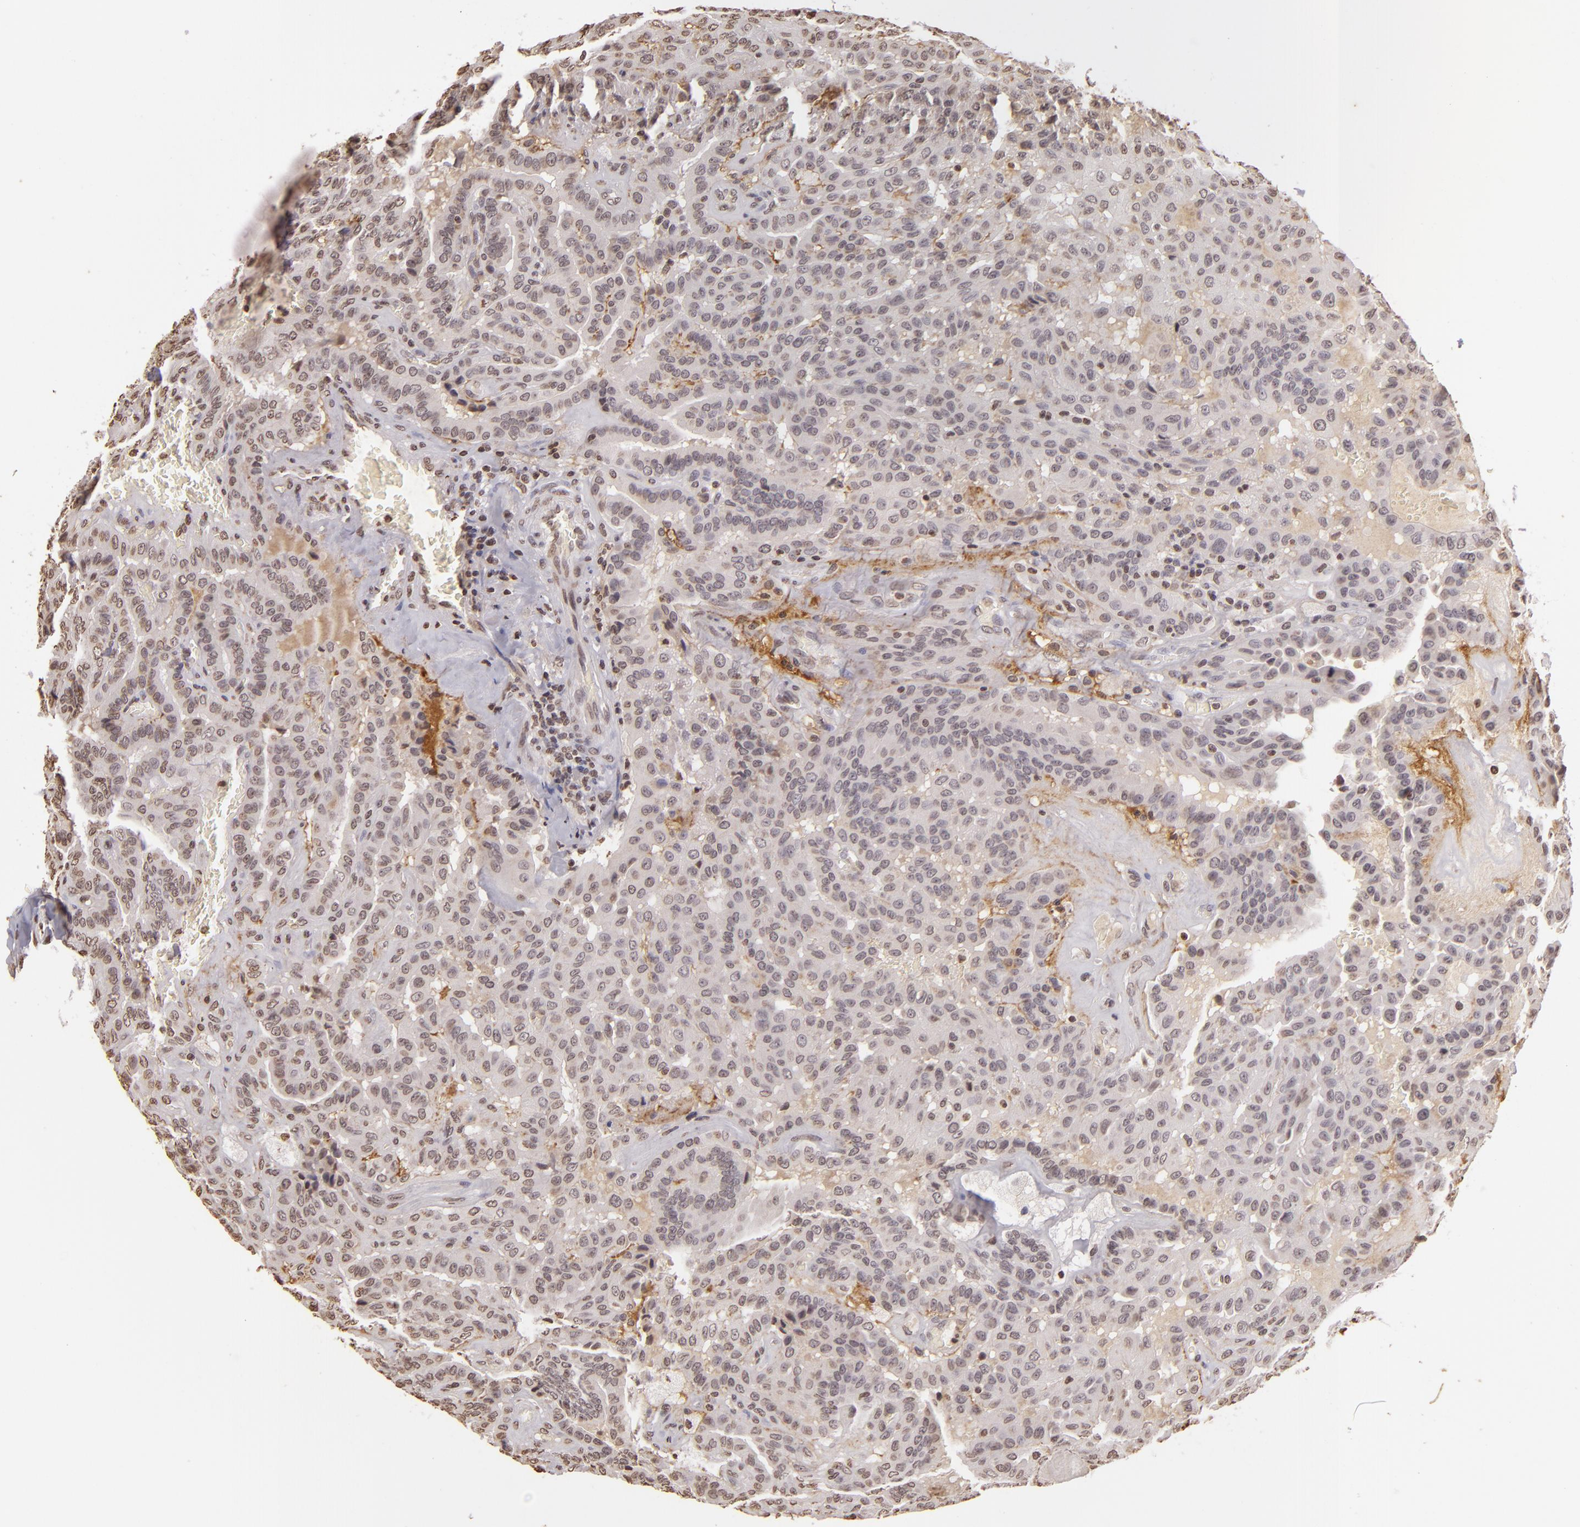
{"staining": {"intensity": "weak", "quantity": "<25%", "location": "nuclear"}, "tissue": "thyroid cancer", "cell_type": "Tumor cells", "image_type": "cancer", "snomed": [{"axis": "morphology", "description": "Papillary adenocarcinoma, NOS"}, {"axis": "topography", "description": "Thyroid gland"}], "caption": "Immunohistochemistry histopathology image of neoplastic tissue: human papillary adenocarcinoma (thyroid) stained with DAB displays no significant protein staining in tumor cells. (DAB immunohistochemistry (IHC) visualized using brightfield microscopy, high magnification).", "gene": "THRB", "patient": {"sex": "male", "age": 87}}